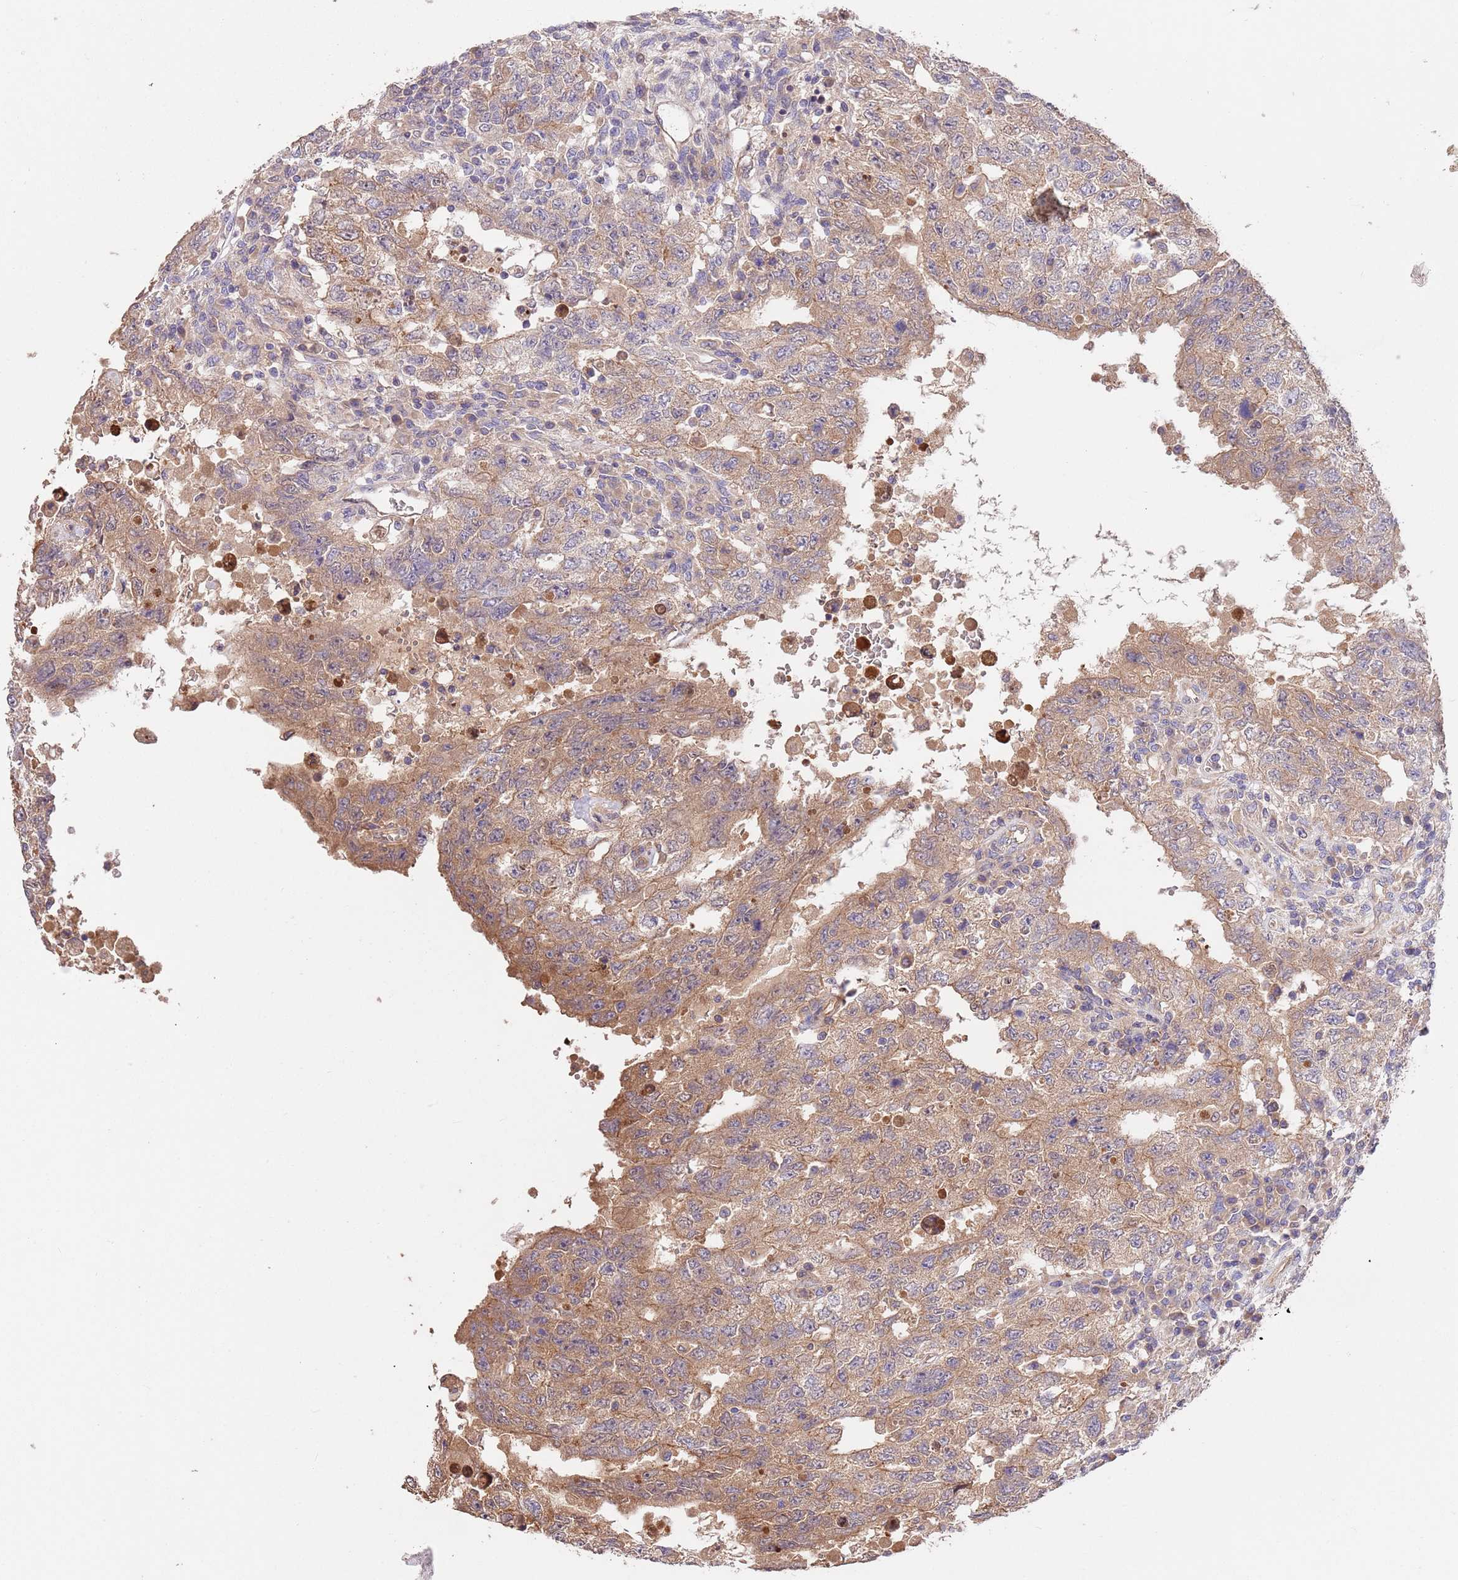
{"staining": {"intensity": "moderate", "quantity": ">75%", "location": "cytoplasmic/membranous"}, "tissue": "testis cancer", "cell_type": "Tumor cells", "image_type": "cancer", "snomed": [{"axis": "morphology", "description": "Carcinoma, Embryonal, NOS"}, {"axis": "topography", "description": "Testis"}], "caption": "Brown immunohistochemical staining in testis cancer demonstrates moderate cytoplasmic/membranous expression in approximately >75% of tumor cells.", "gene": "FAM89B", "patient": {"sex": "male", "age": 26}}